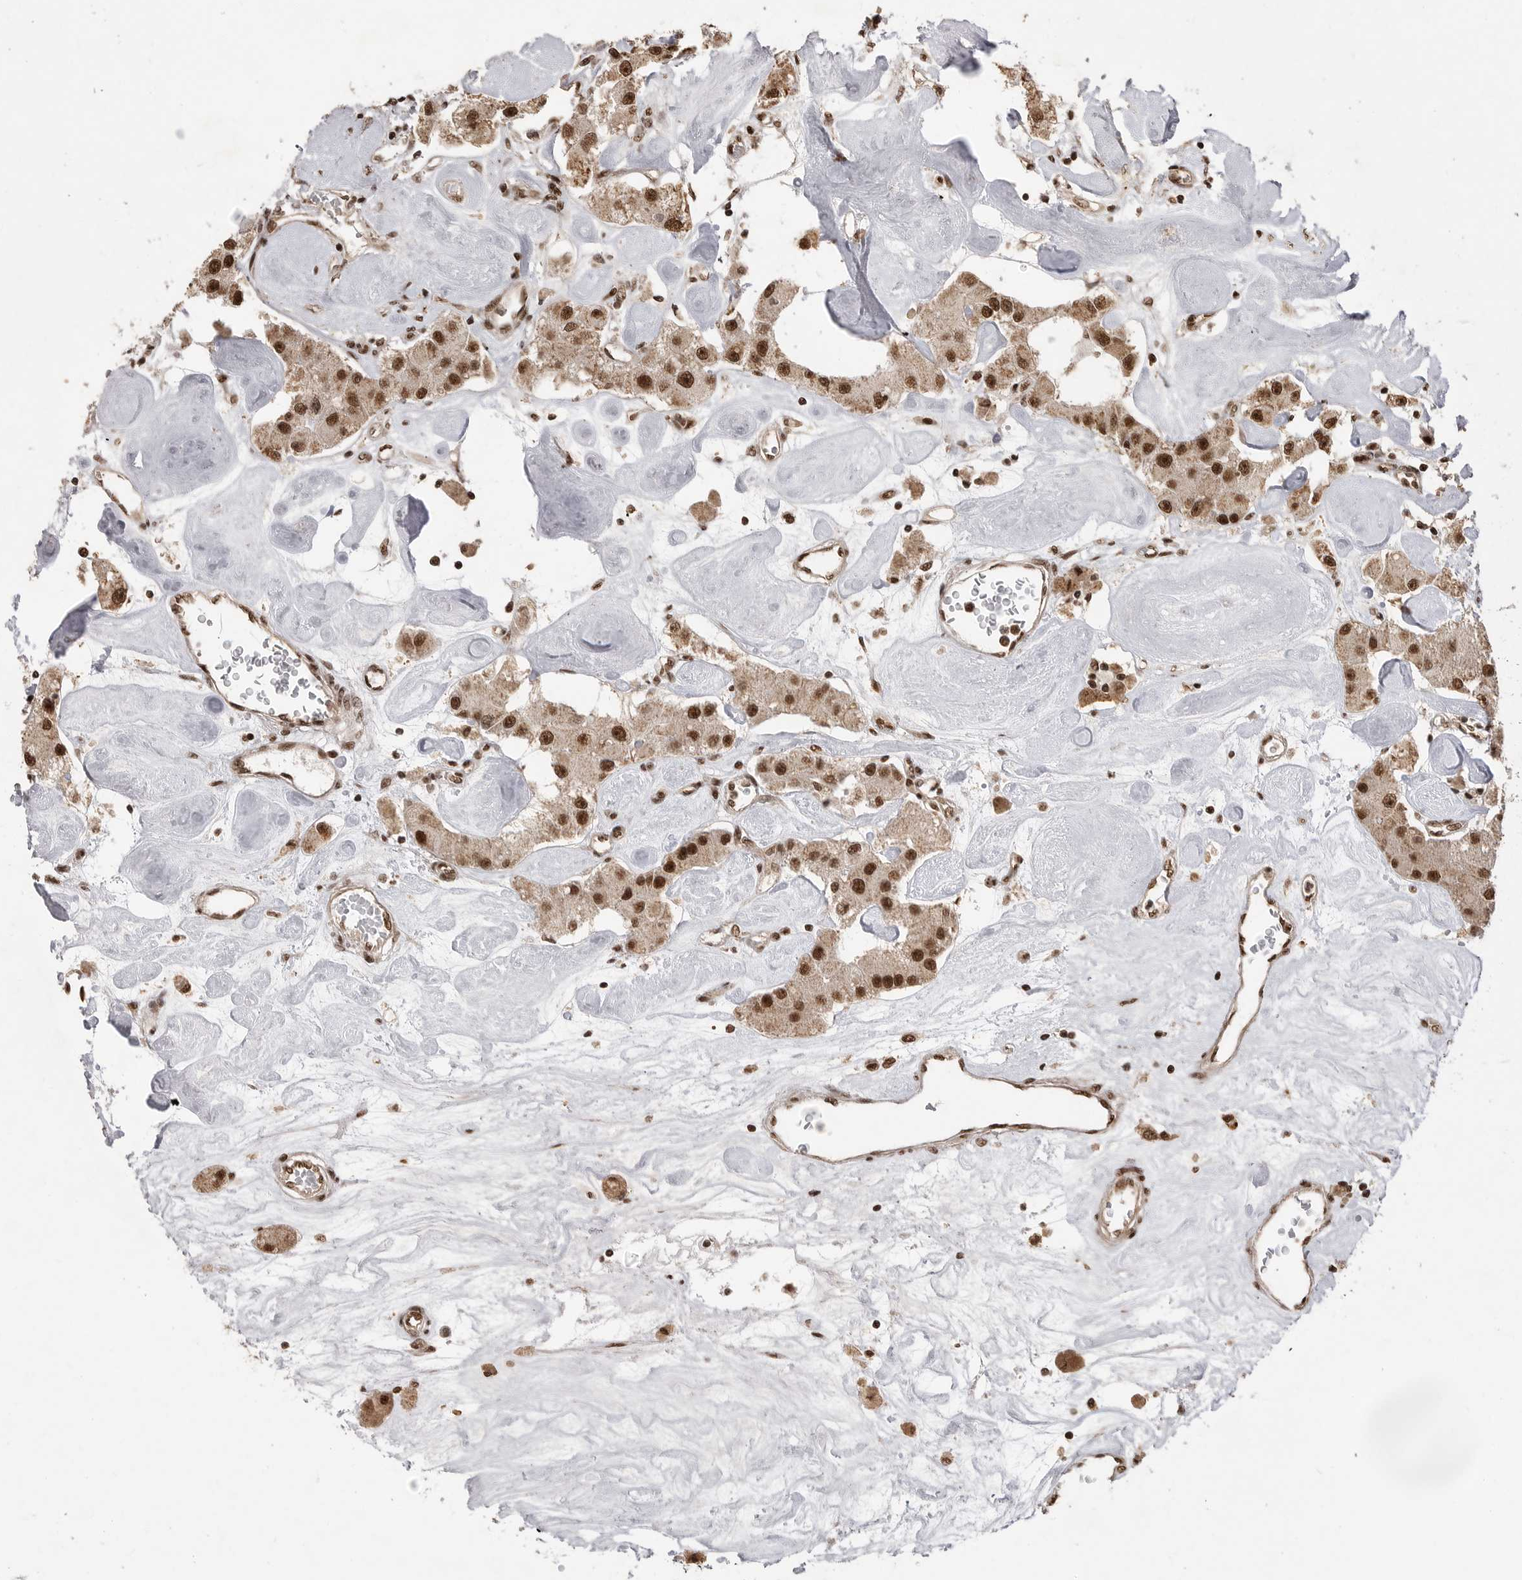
{"staining": {"intensity": "strong", "quantity": ">75%", "location": "nuclear"}, "tissue": "carcinoid", "cell_type": "Tumor cells", "image_type": "cancer", "snomed": [{"axis": "morphology", "description": "Carcinoid, malignant, NOS"}, {"axis": "topography", "description": "Pancreas"}], "caption": "Strong nuclear positivity for a protein is seen in about >75% of tumor cells of malignant carcinoid using IHC.", "gene": "PPP1R8", "patient": {"sex": "male", "age": 41}}